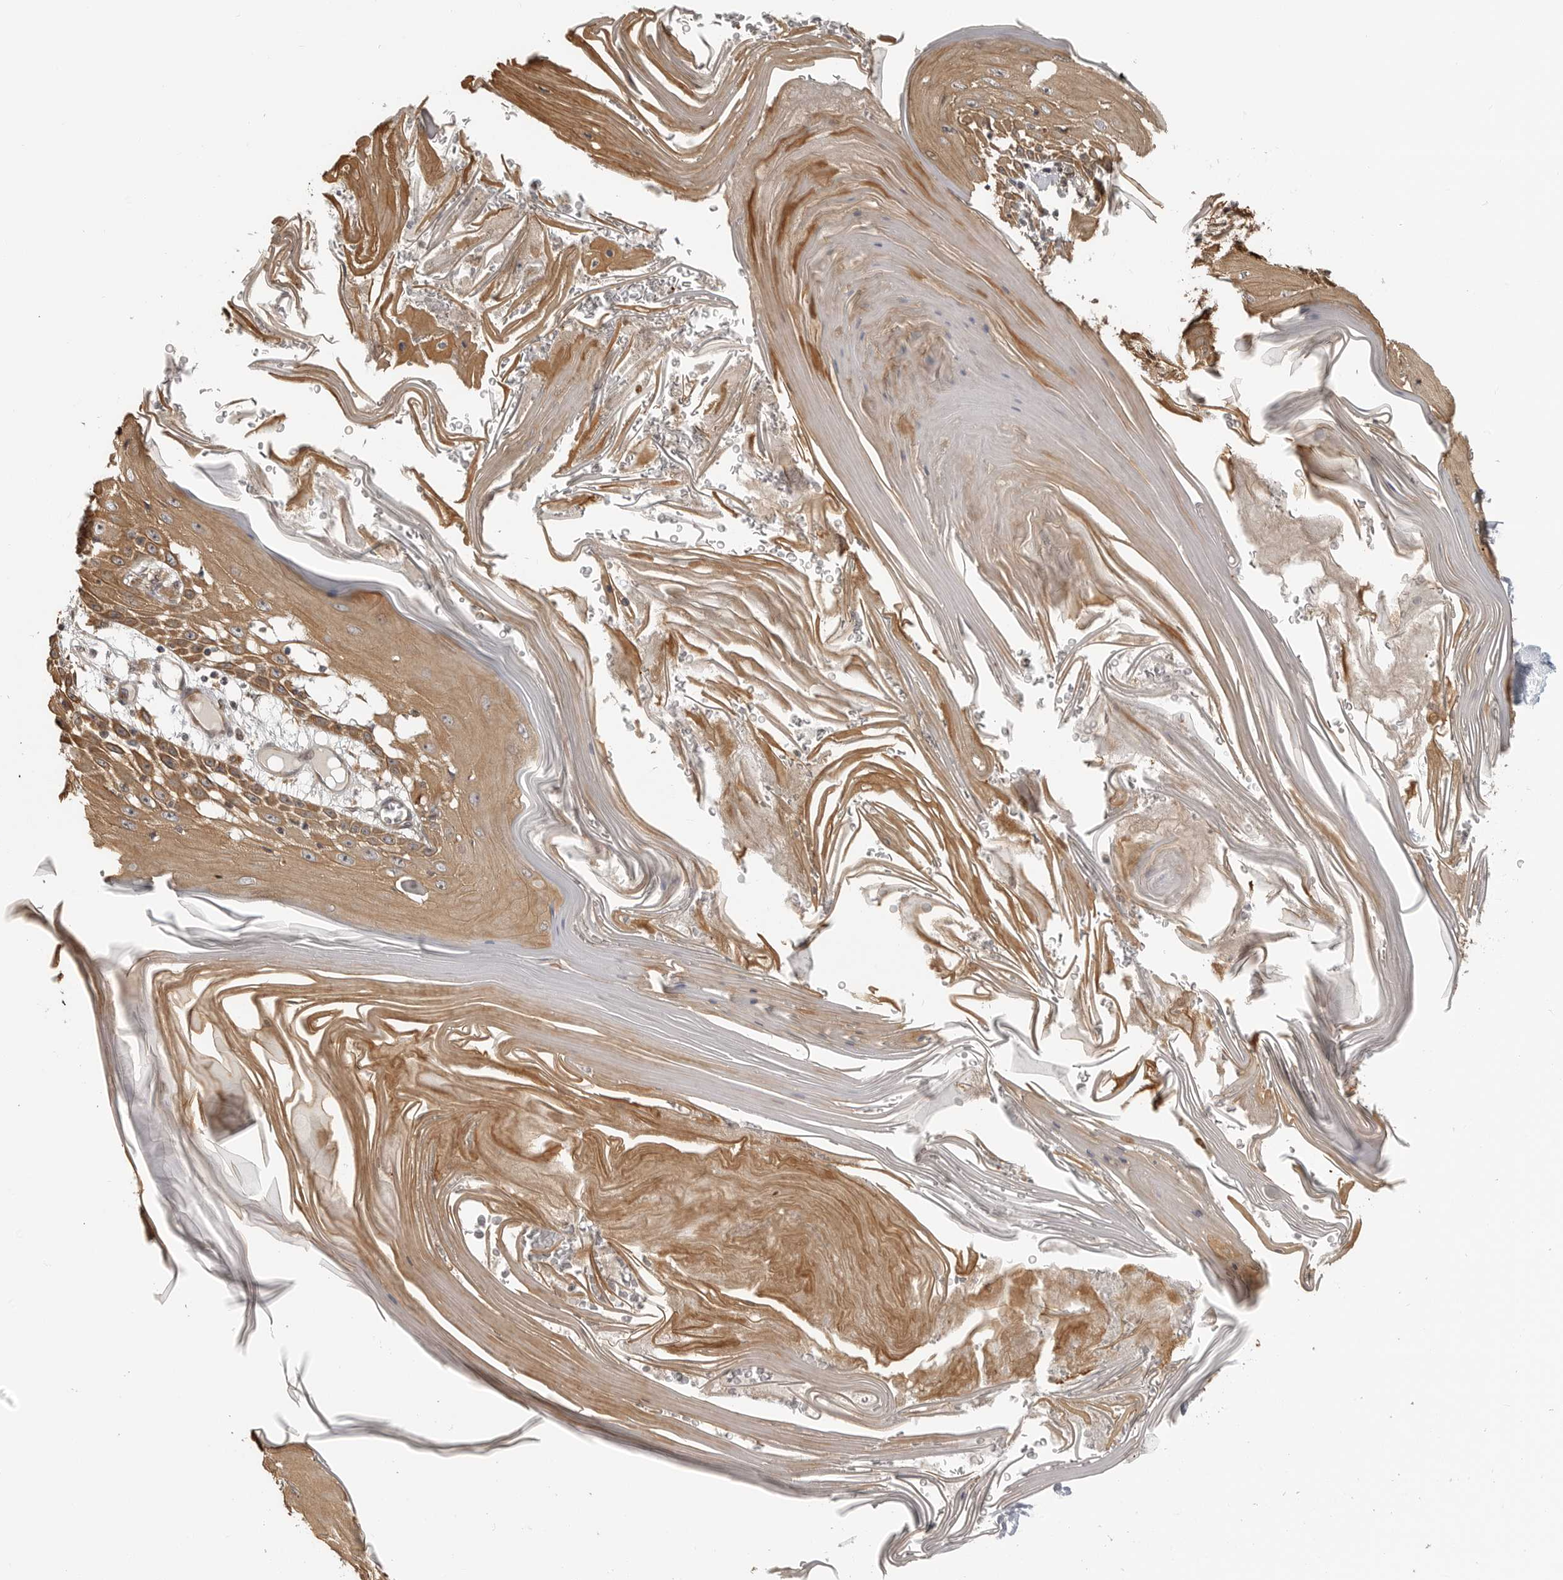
{"staining": {"intensity": "moderate", "quantity": ">75%", "location": "cytoplasmic/membranous"}, "tissue": "skin cancer", "cell_type": "Tumor cells", "image_type": "cancer", "snomed": [{"axis": "morphology", "description": "Squamous cell carcinoma, NOS"}, {"axis": "topography", "description": "Skin"}], "caption": "Tumor cells exhibit medium levels of moderate cytoplasmic/membranous positivity in approximately >75% of cells in squamous cell carcinoma (skin).", "gene": "IDO1", "patient": {"sex": "female", "age": 73}}